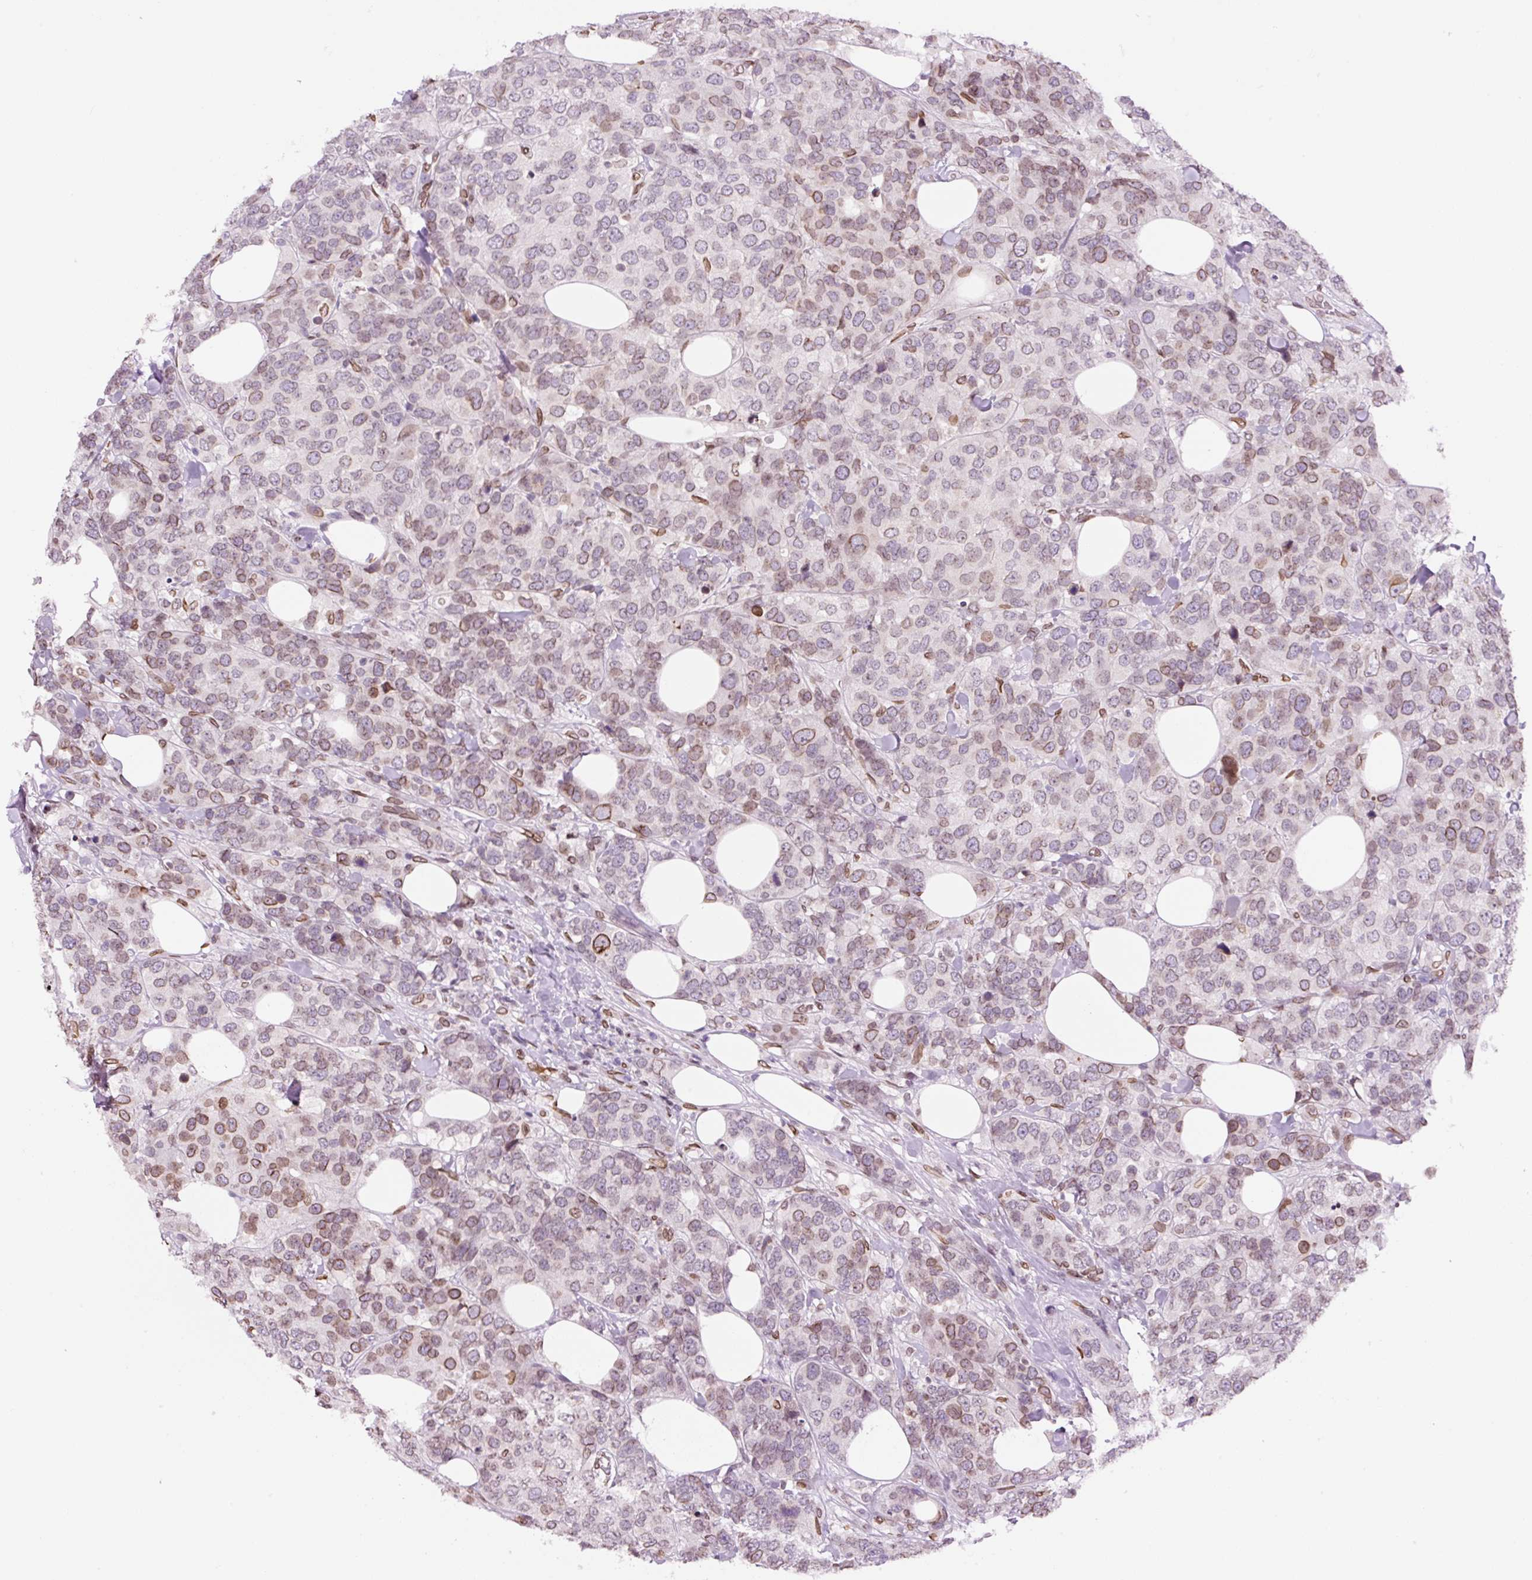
{"staining": {"intensity": "moderate", "quantity": "25%-75%", "location": "cytoplasmic/membranous,nuclear"}, "tissue": "breast cancer", "cell_type": "Tumor cells", "image_type": "cancer", "snomed": [{"axis": "morphology", "description": "Lobular carcinoma"}, {"axis": "topography", "description": "Breast"}], "caption": "Breast cancer tissue reveals moderate cytoplasmic/membranous and nuclear positivity in approximately 25%-75% of tumor cells", "gene": "ZNF224", "patient": {"sex": "female", "age": 59}}